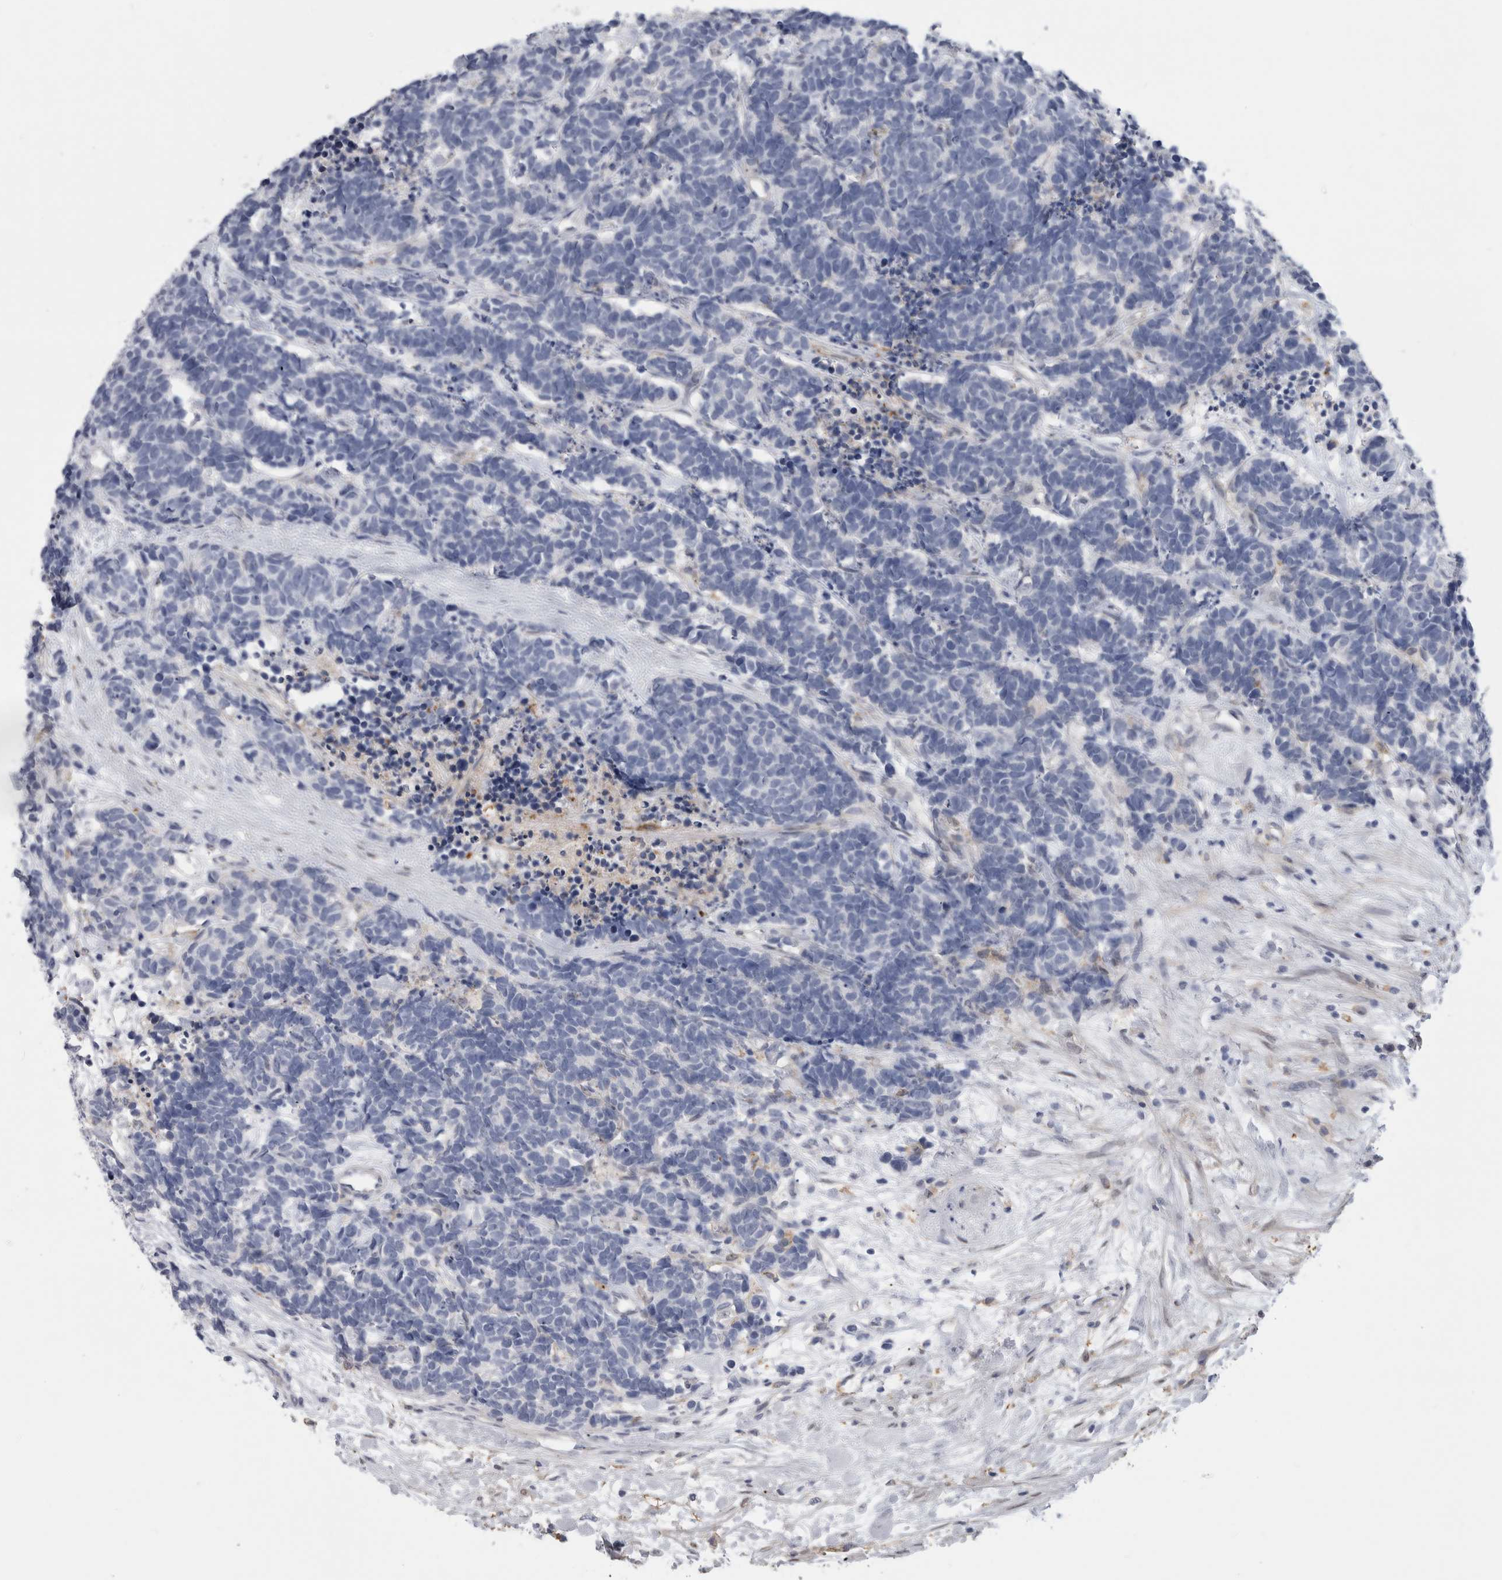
{"staining": {"intensity": "negative", "quantity": "none", "location": "none"}, "tissue": "carcinoid", "cell_type": "Tumor cells", "image_type": "cancer", "snomed": [{"axis": "morphology", "description": "Carcinoma, NOS"}, {"axis": "morphology", "description": "Carcinoid, malignant, NOS"}, {"axis": "topography", "description": "Urinary bladder"}], "caption": "Immunohistochemical staining of human carcinoma demonstrates no significant expression in tumor cells. (Brightfield microscopy of DAB immunohistochemistry at high magnification).", "gene": "DNAJC24", "patient": {"sex": "male", "age": 57}}